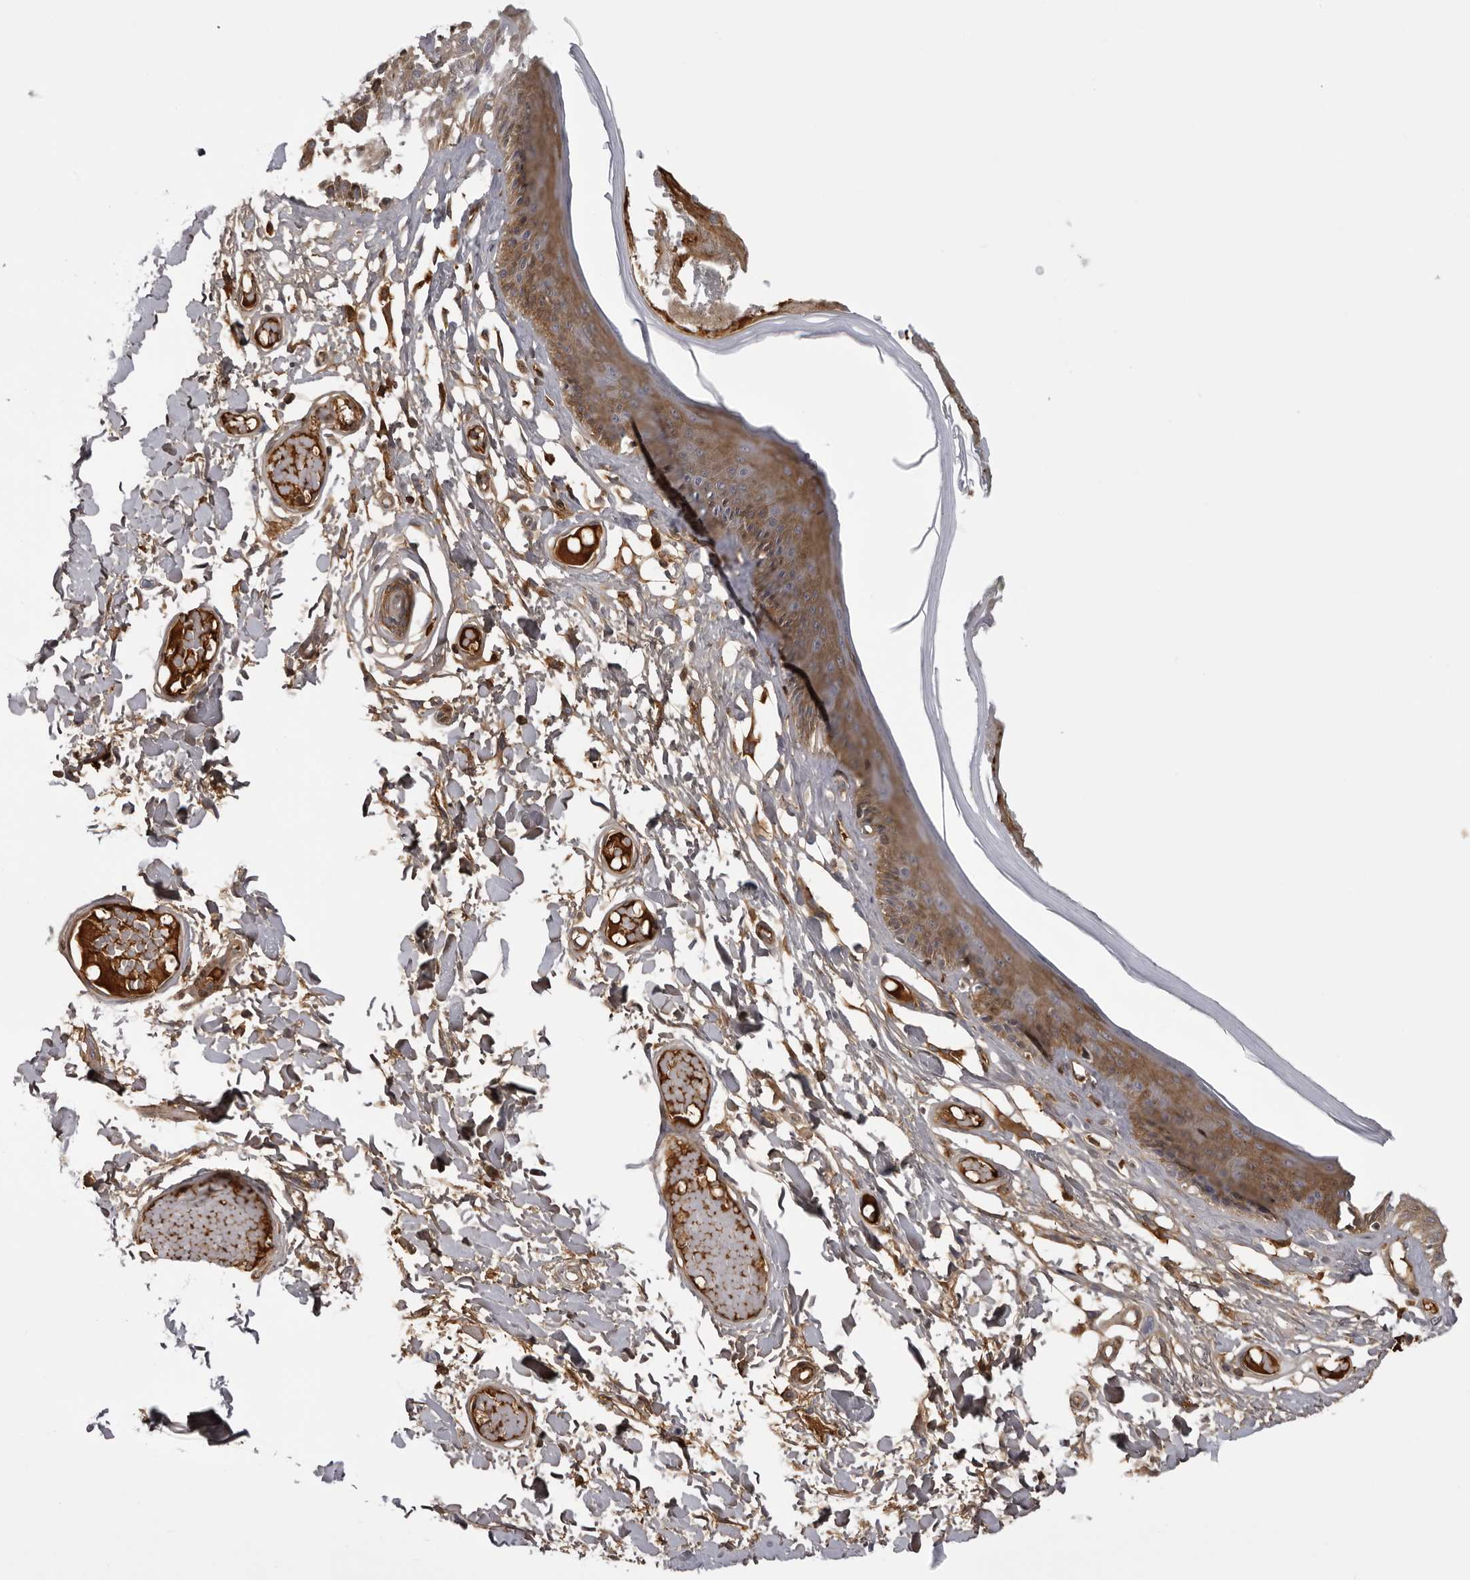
{"staining": {"intensity": "moderate", "quantity": ">75%", "location": "cytoplasmic/membranous"}, "tissue": "skin", "cell_type": "Epidermal cells", "image_type": "normal", "snomed": [{"axis": "morphology", "description": "Normal tissue, NOS"}, {"axis": "topography", "description": "Vulva"}], "caption": "DAB immunohistochemical staining of benign human skin demonstrates moderate cytoplasmic/membranous protein staining in about >75% of epidermal cells.", "gene": "PLEKHF2", "patient": {"sex": "female", "age": 73}}